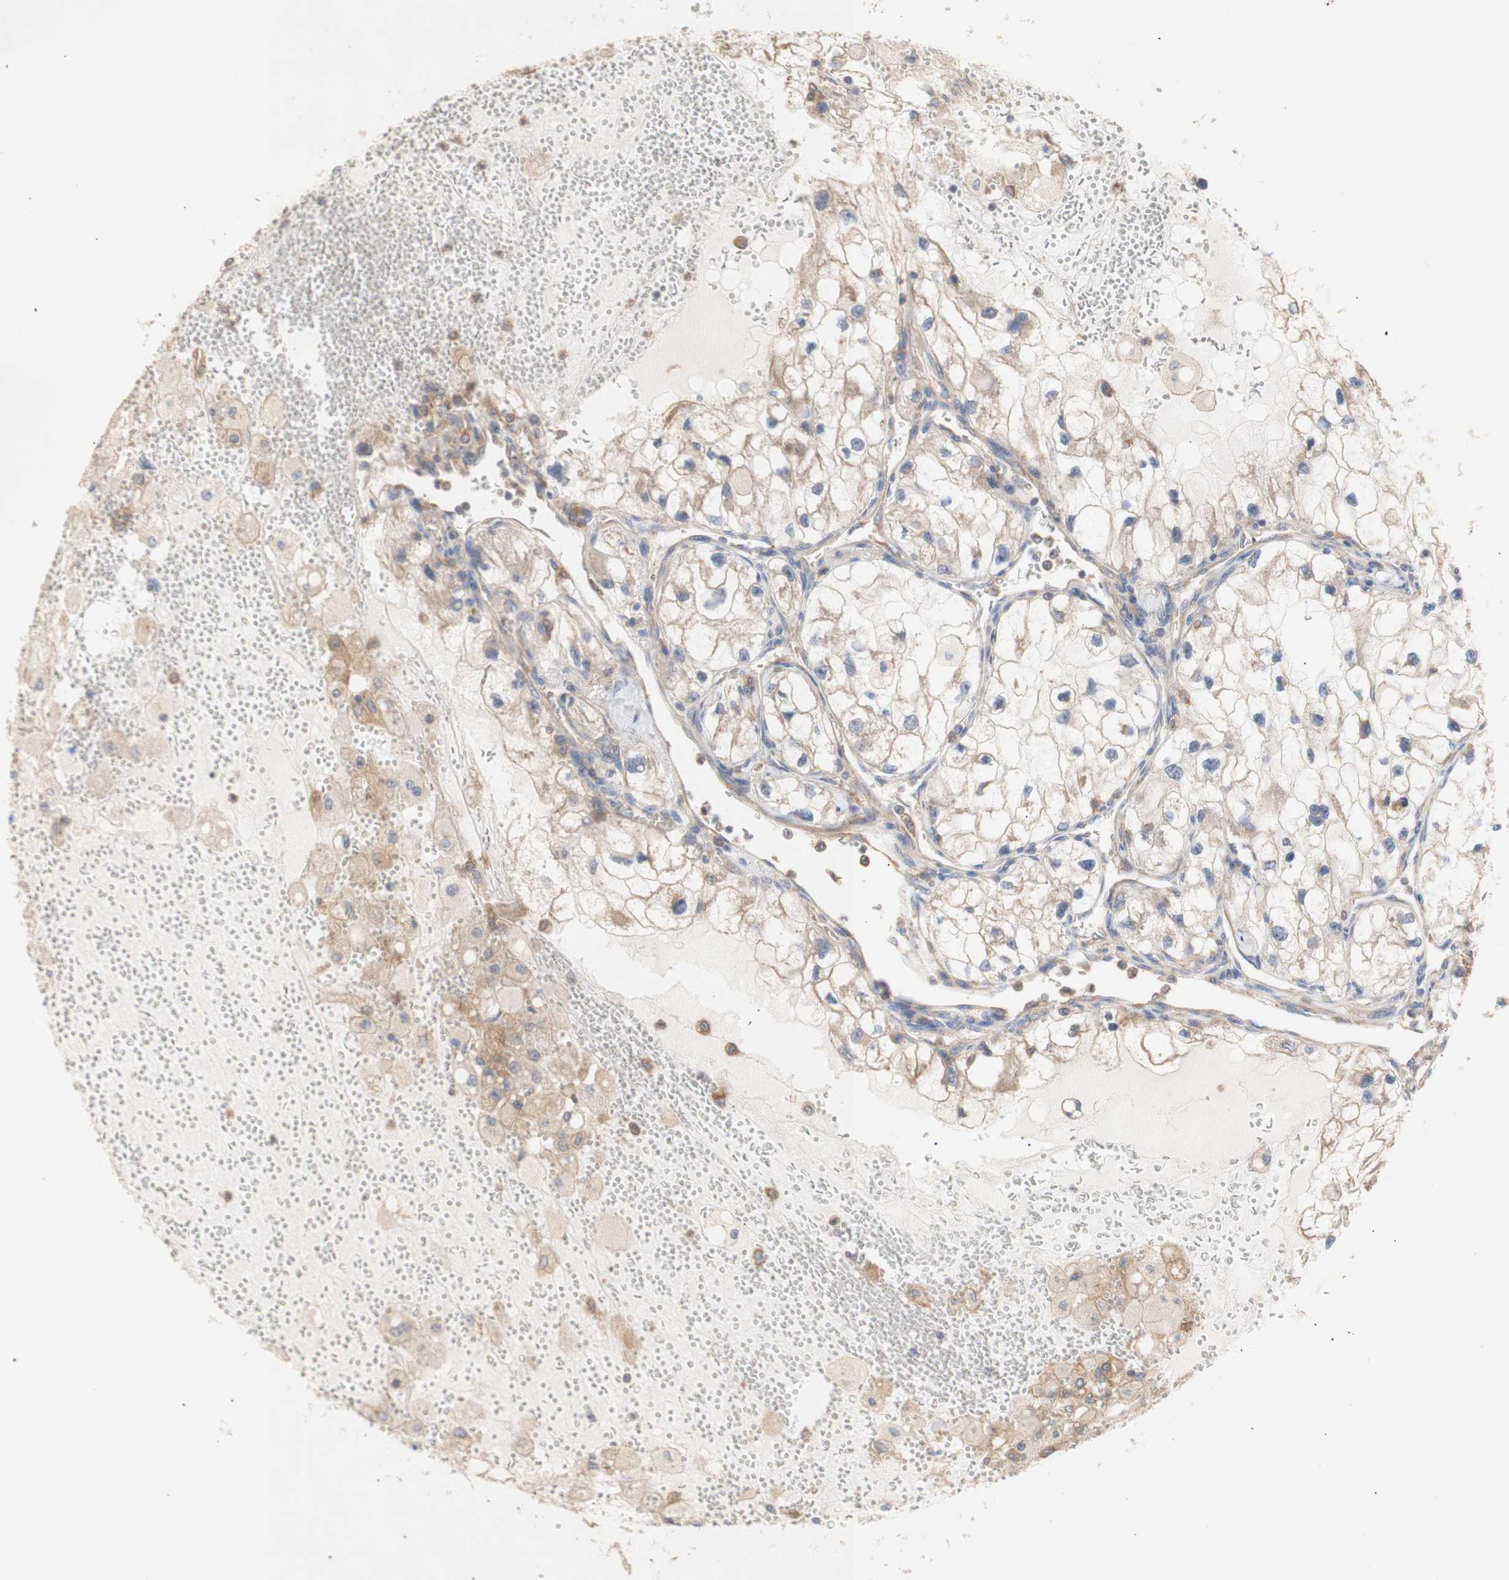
{"staining": {"intensity": "weak", "quantity": ">75%", "location": "cytoplasmic/membranous"}, "tissue": "renal cancer", "cell_type": "Tumor cells", "image_type": "cancer", "snomed": [{"axis": "morphology", "description": "Adenocarcinoma, NOS"}, {"axis": "topography", "description": "Kidney"}], "caption": "Immunohistochemical staining of adenocarcinoma (renal) exhibits low levels of weak cytoplasmic/membranous protein positivity in approximately >75% of tumor cells. (DAB (3,3'-diaminobenzidine) IHC with brightfield microscopy, high magnification).", "gene": "IKBKG", "patient": {"sex": "female", "age": 70}}